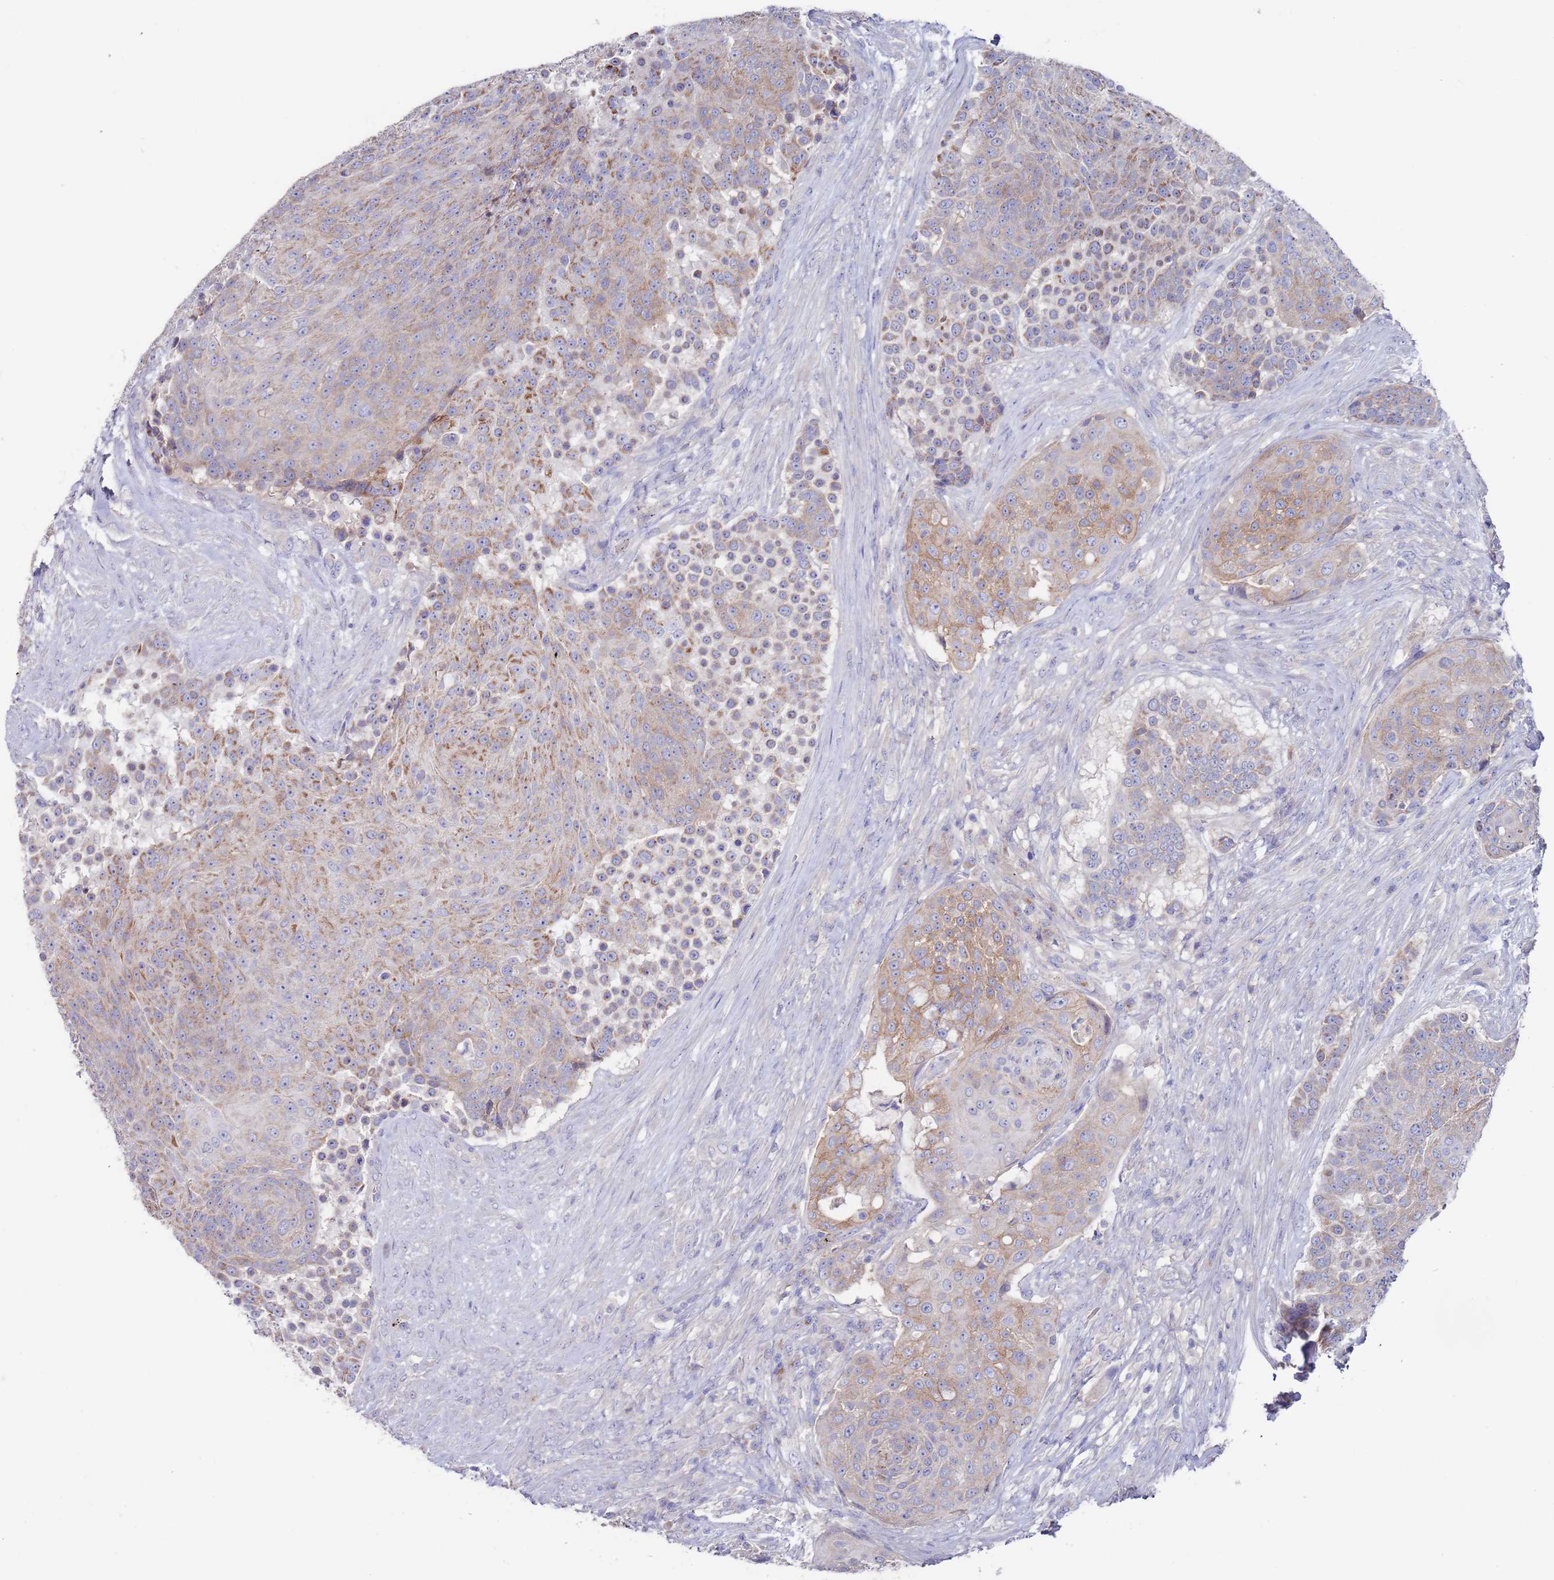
{"staining": {"intensity": "moderate", "quantity": "25%-75%", "location": "cytoplasmic/membranous"}, "tissue": "urothelial cancer", "cell_type": "Tumor cells", "image_type": "cancer", "snomed": [{"axis": "morphology", "description": "Urothelial carcinoma, High grade"}, {"axis": "topography", "description": "Urinary bladder"}], "caption": "Urothelial cancer stained with DAB immunohistochemistry exhibits medium levels of moderate cytoplasmic/membranous staining in about 25%-75% of tumor cells.", "gene": "KRTCAP3", "patient": {"sex": "female", "age": 63}}